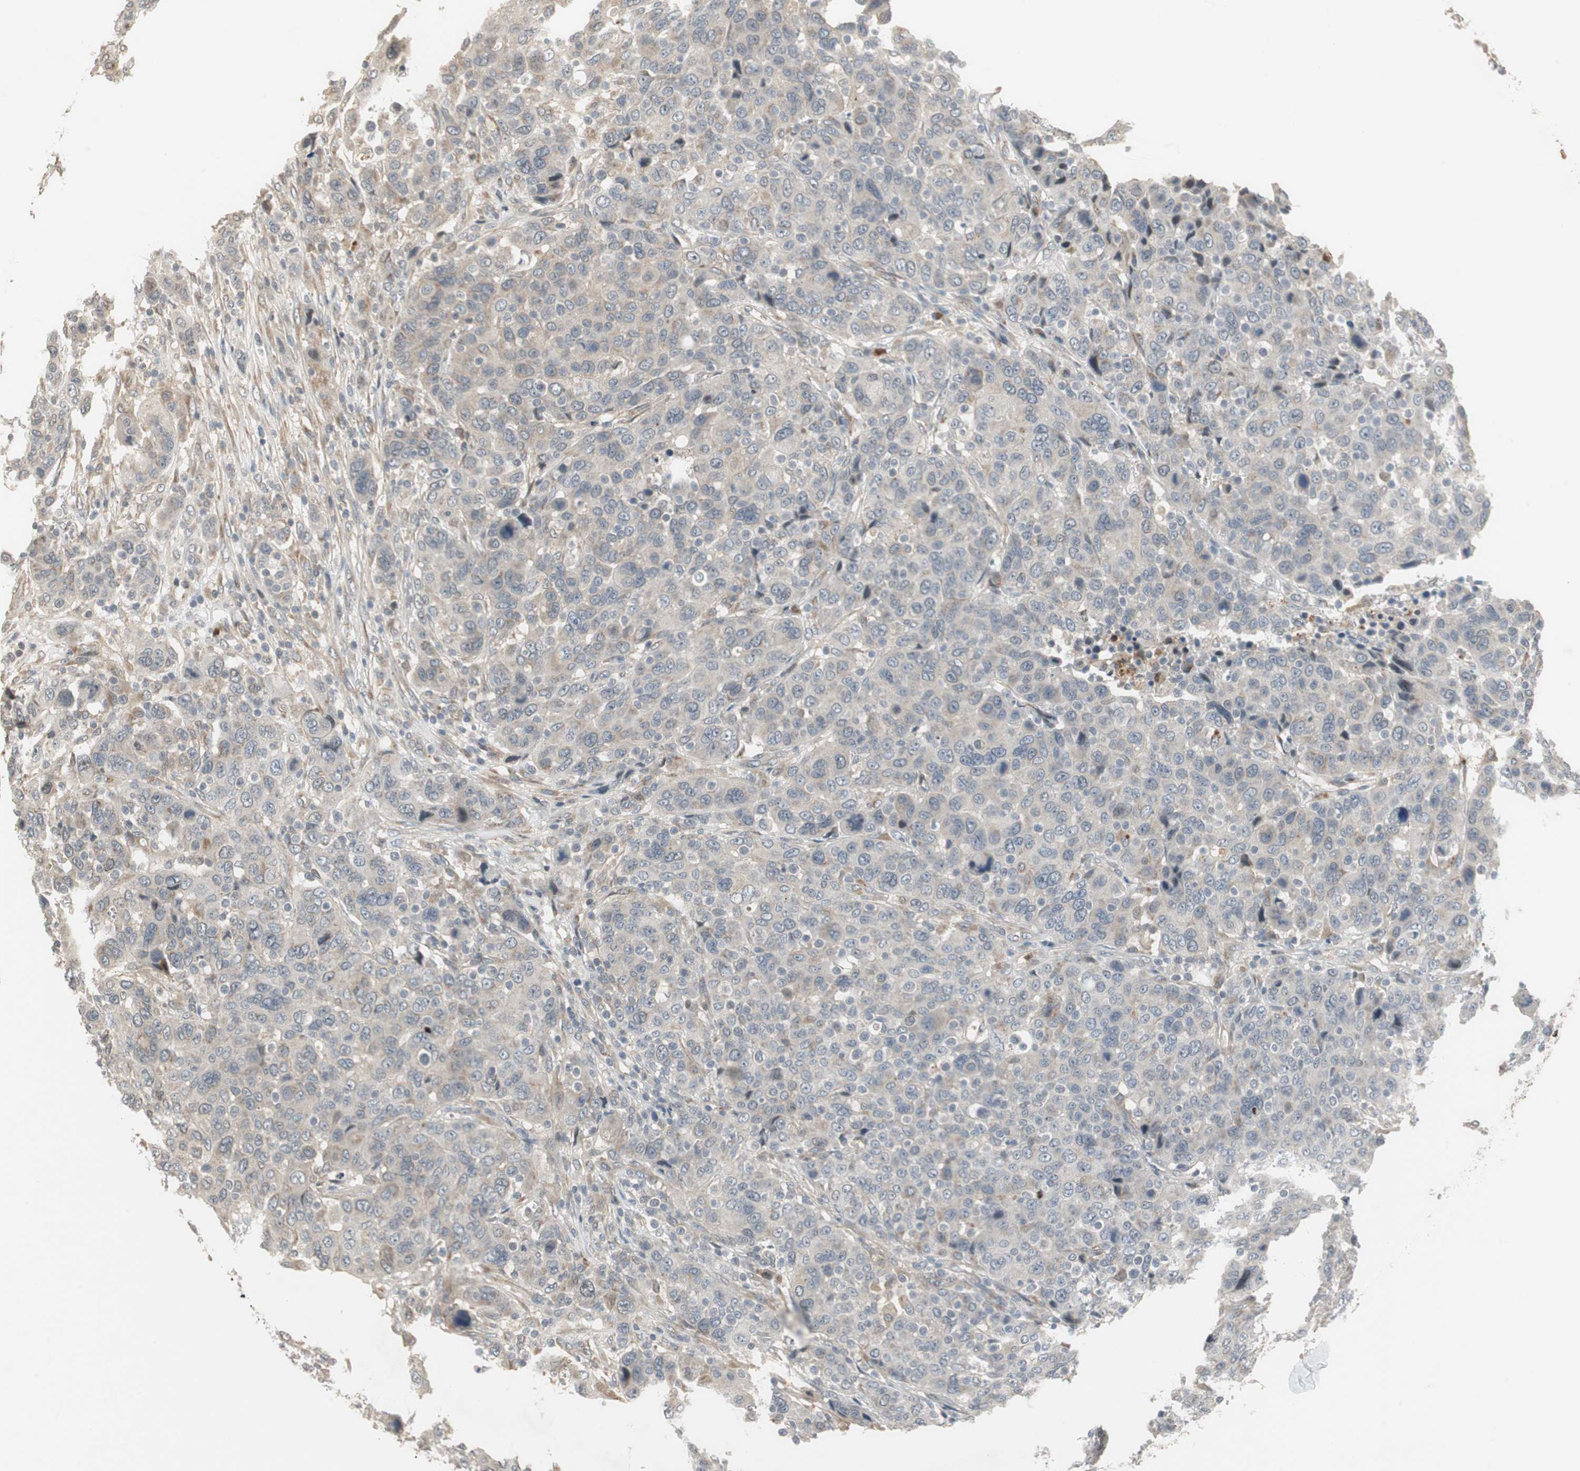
{"staining": {"intensity": "weak", "quantity": "<25%", "location": "cytoplasmic/membranous"}, "tissue": "breast cancer", "cell_type": "Tumor cells", "image_type": "cancer", "snomed": [{"axis": "morphology", "description": "Duct carcinoma"}, {"axis": "topography", "description": "Breast"}], "caption": "Immunohistochemistry image of neoplastic tissue: breast cancer (invasive ductal carcinoma) stained with DAB displays no significant protein staining in tumor cells.", "gene": "SNX4", "patient": {"sex": "female", "age": 37}}